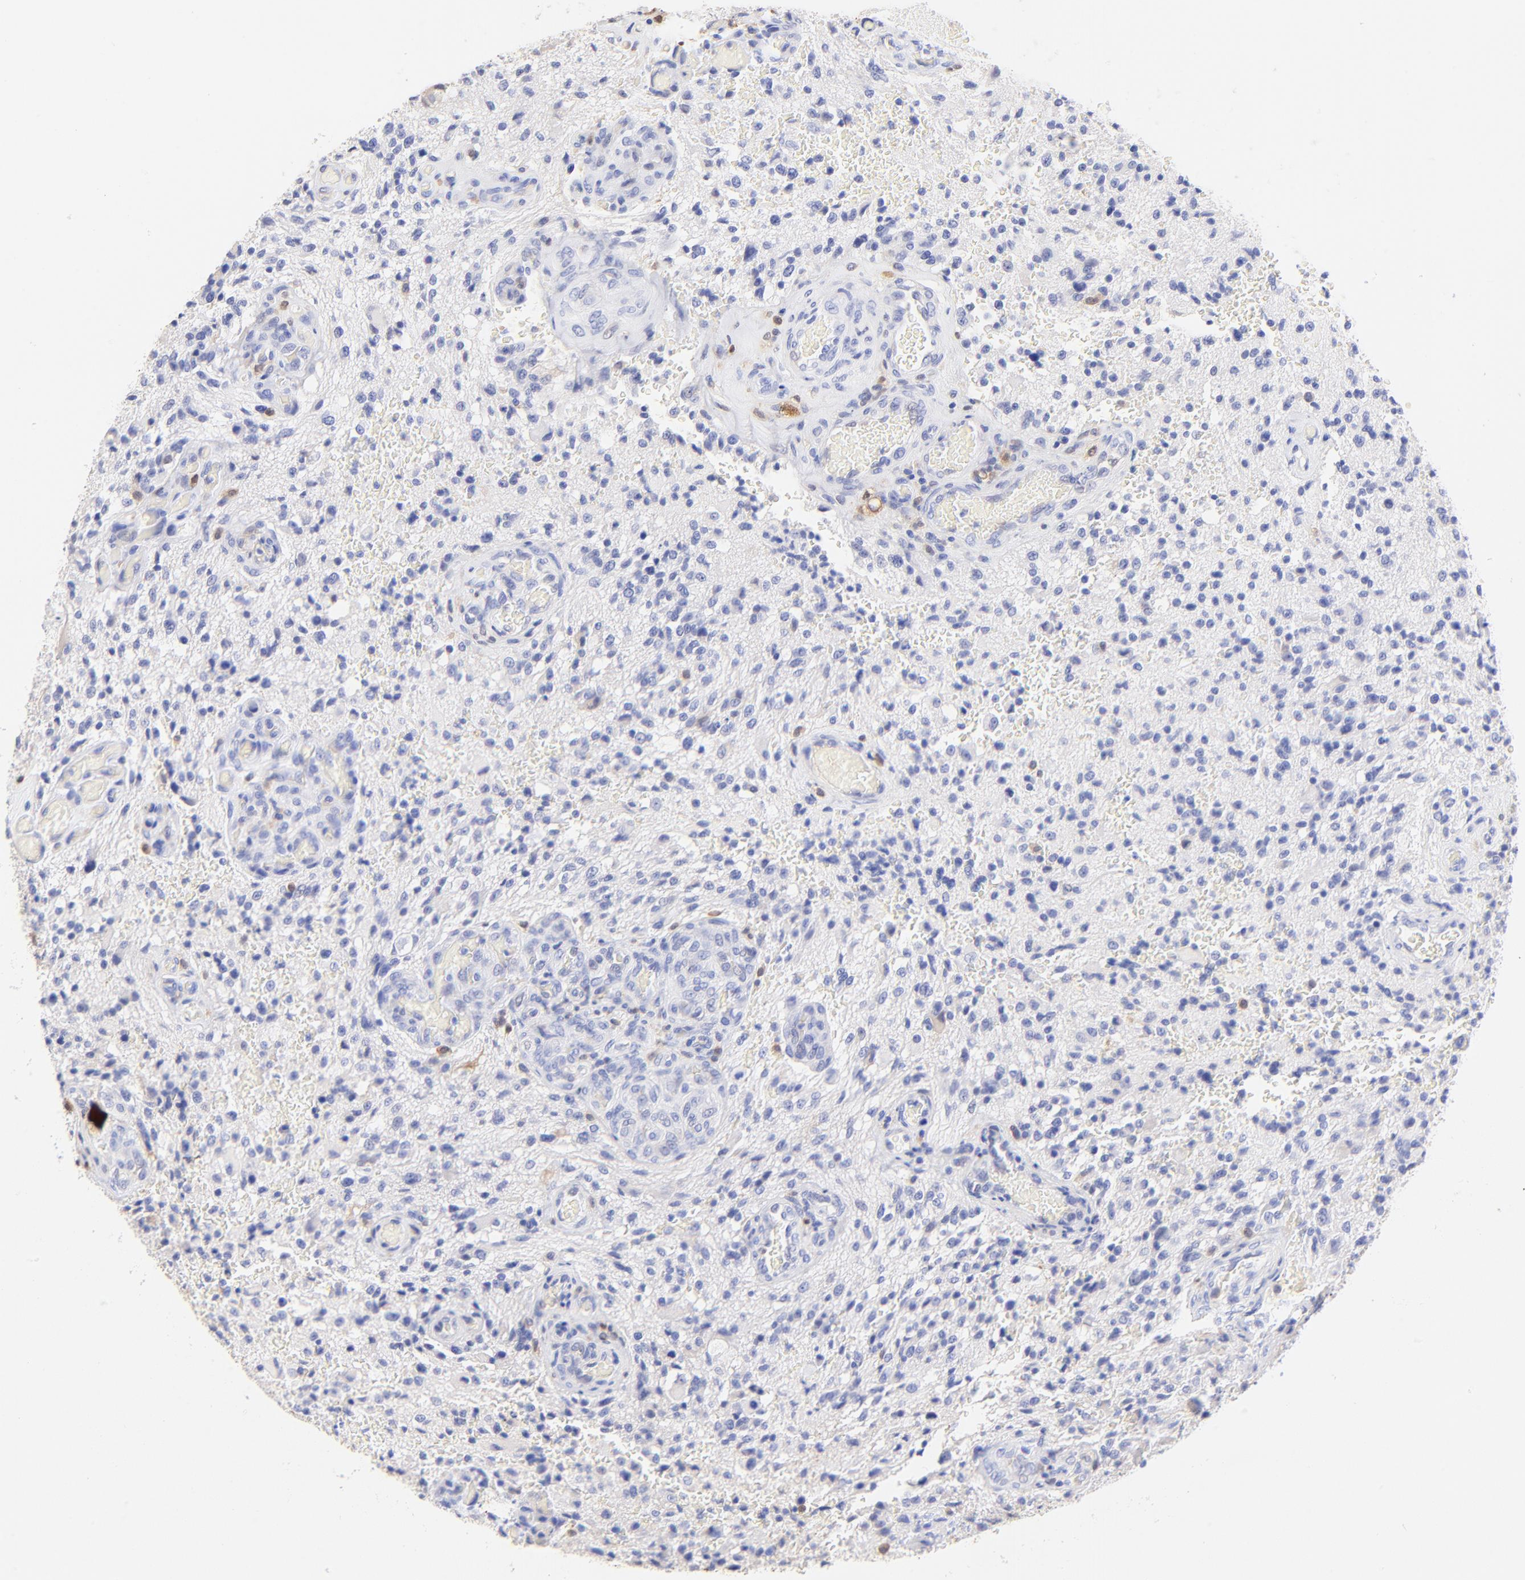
{"staining": {"intensity": "negative", "quantity": "none", "location": "none"}, "tissue": "glioma", "cell_type": "Tumor cells", "image_type": "cancer", "snomed": [{"axis": "morphology", "description": "Normal tissue, NOS"}, {"axis": "morphology", "description": "Glioma, malignant, High grade"}, {"axis": "topography", "description": "Cerebral cortex"}], "caption": "IHC of glioma demonstrates no staining in tumor cells. Nuclei are stained in blue.", "gene": "ALDH1A1", "patient": {"sex": "male", "age": 56}}